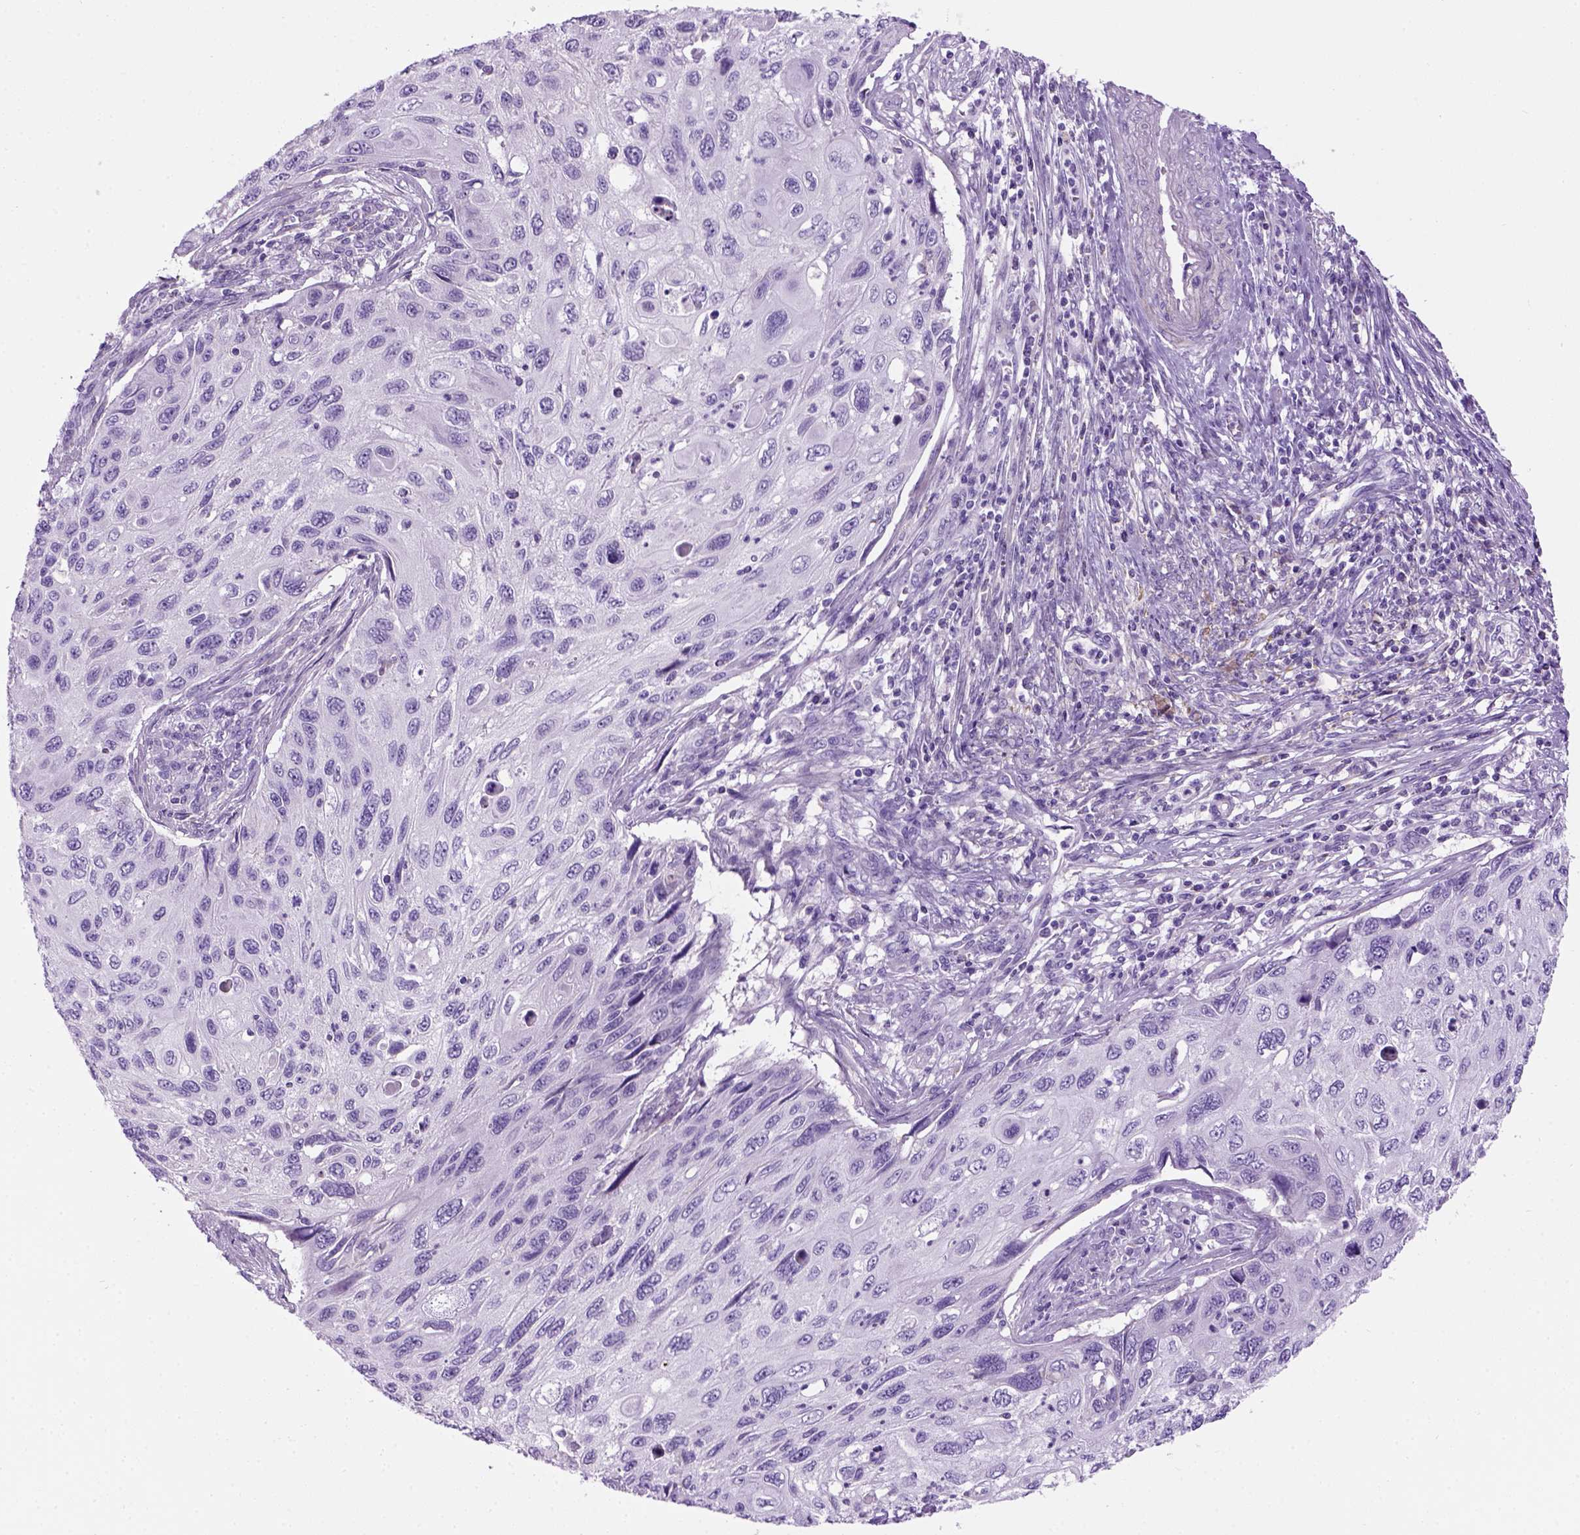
{"staining": {"intensity": "negative", "quantity": "none", "location": "none"}, "tissue": "cervical cancer", "cell_type": "Tumor cells", "image_type": "cancer", "snomed": [{"axis": "morphology", "description": "Squamous cell carcinoma, NOS"}, {"axis": "topography", "description": "Cervix"}], "caption": "Immunohistochemical staining of human cervical squamous cell carcinoma reveals no significant staining in tumor cells.", "gene": "GABRB2", "patient": {"sex": "female", "age": 70}}